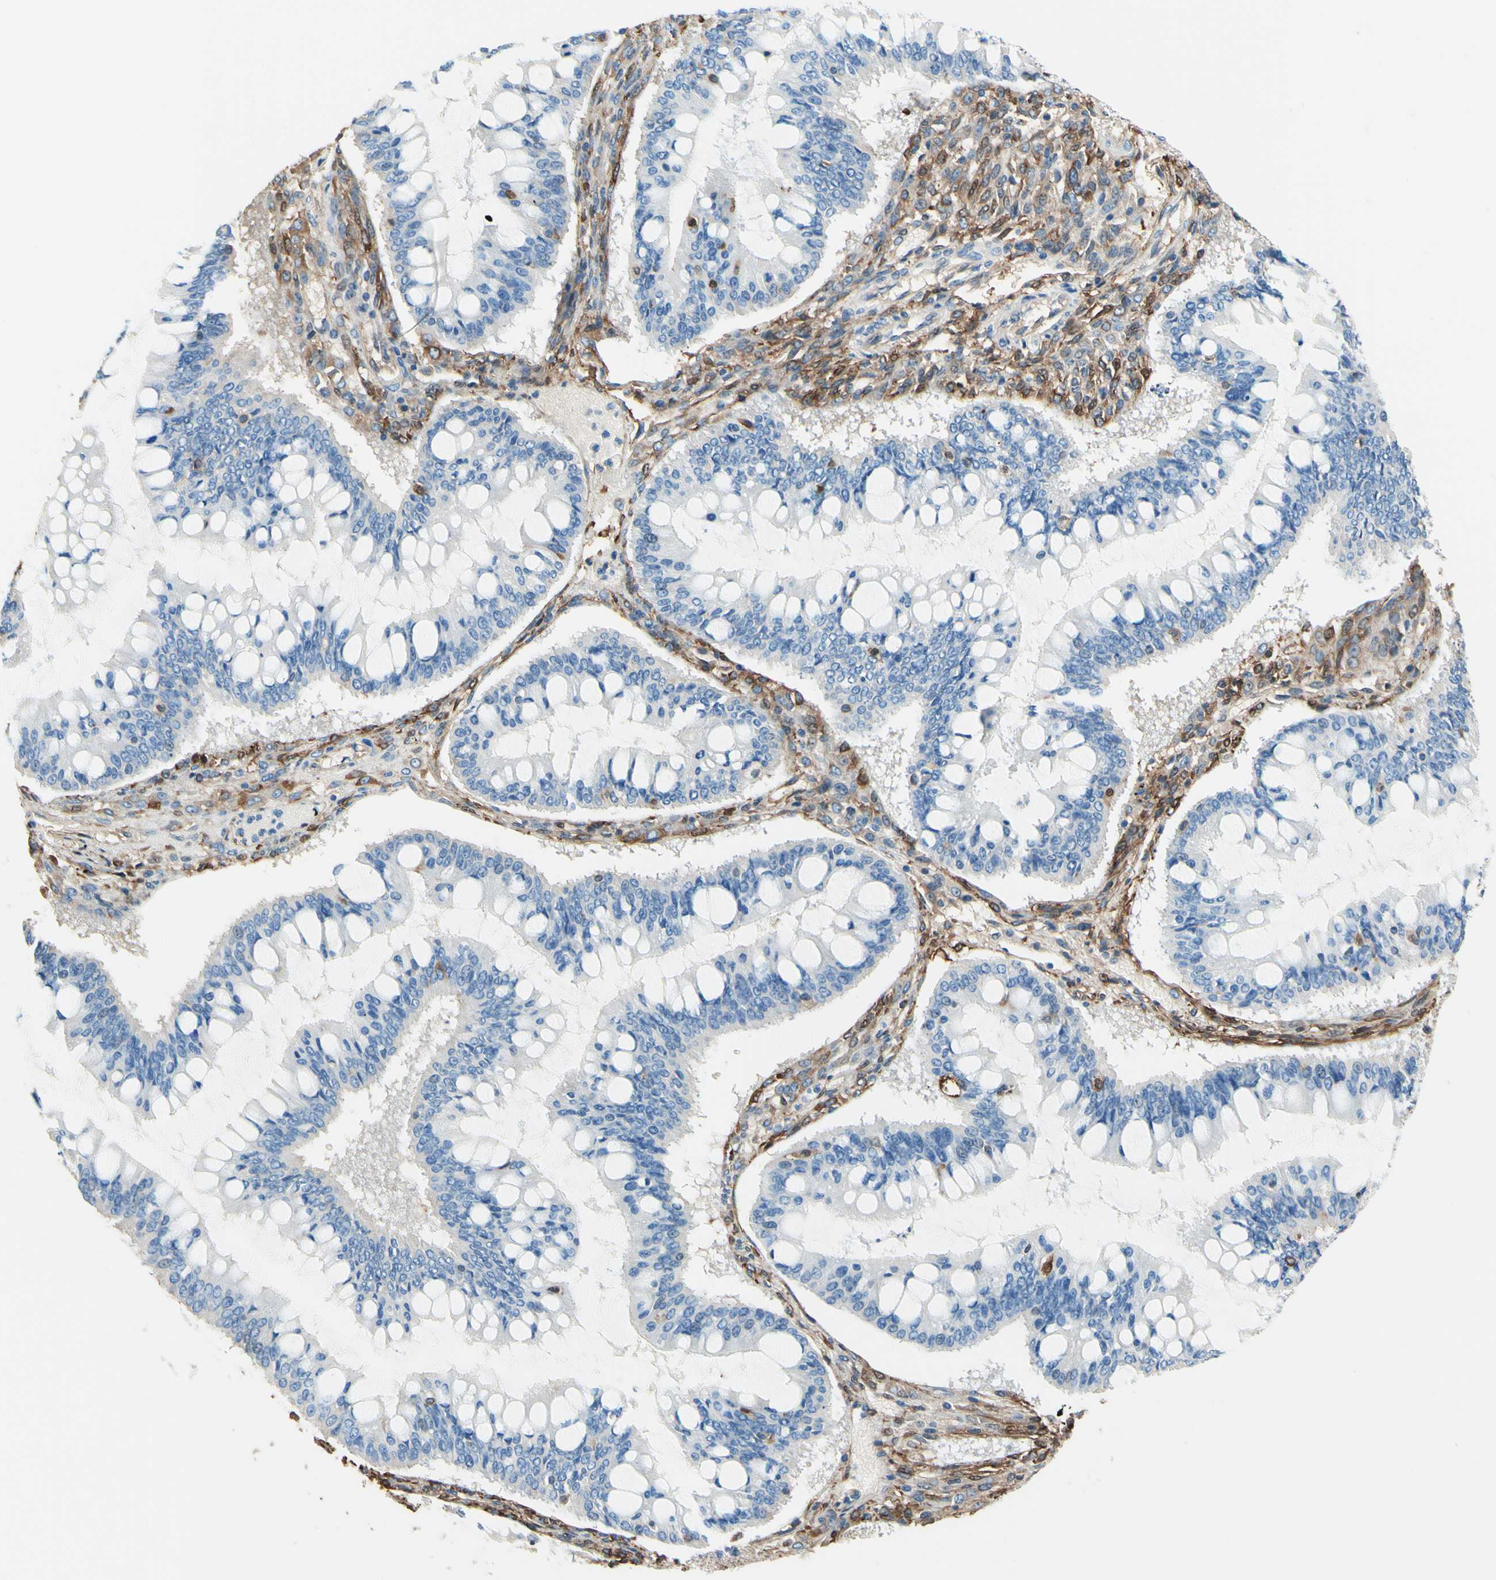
{"staining": {"intensity": "negative", "quantity": "none", "location": "none"}, "tissue": "ovarian cancer", "cell_type": "Tumor cells", "image_type": "cancer", "snomed": [{"axis": "morphology", "description": "Cystadenocarcinoma, mucinous, NOS"}, {"axis": "topography", "description": "Ovary"}], "caption": "Photomicrograph shows no protein positivity in tumor cells of ovarian cancer (mucinous cystadenocarcinoma) tissue. The staining was performed using DAB to visualize the protein expression in brown, while the nuclei were stained in blue with hematoxylin (Magnification: 20x).", "gene": "DPYSL3", "patient": {"sex": "female", "age": 73}}